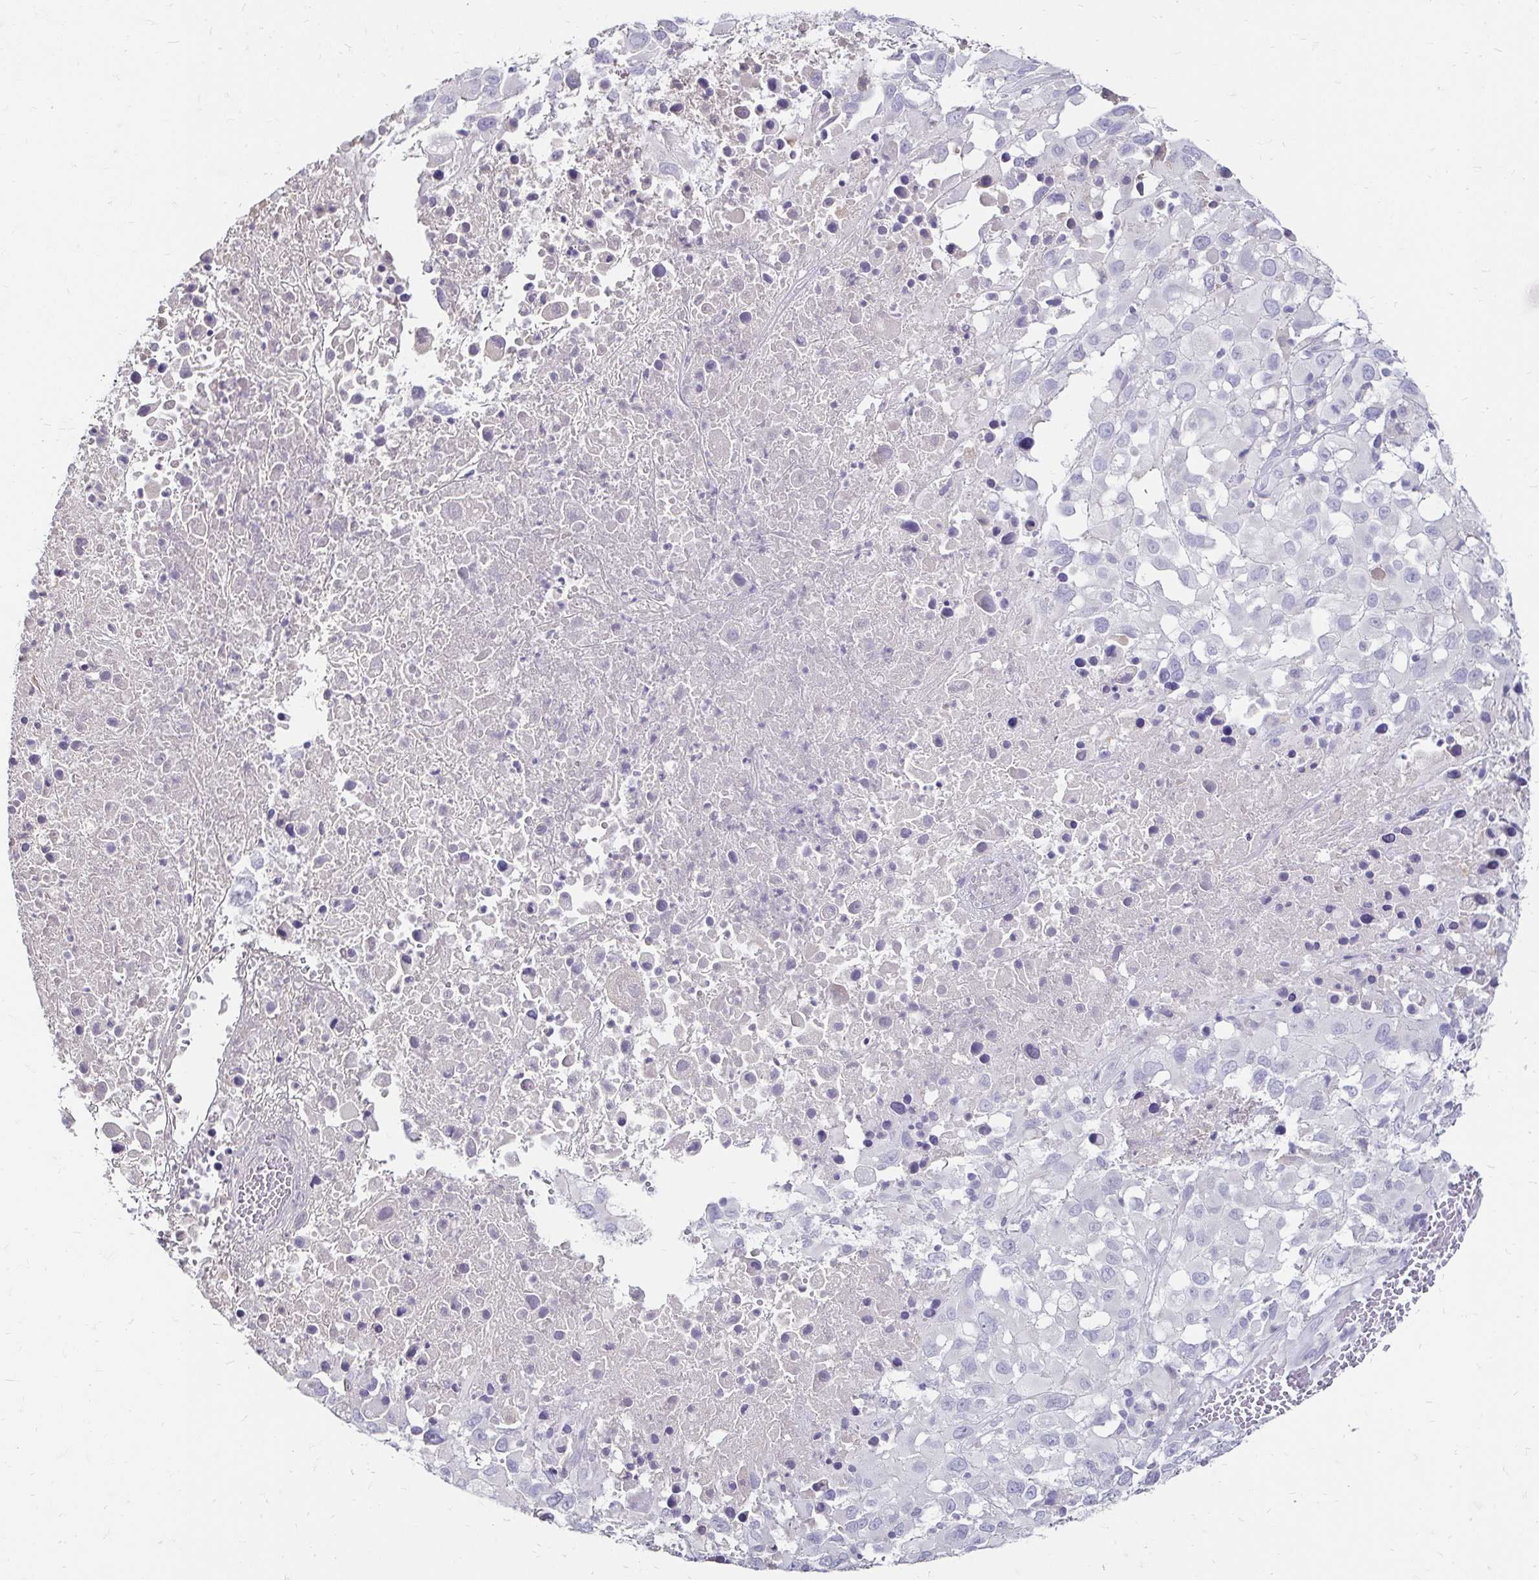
{"staining": {"intensity": "negative", "quantity": "none", "location": "none"}, "tissue": "melanoma", "cell_type": "Tumor cells", "image_type": "cancer", "snomed": [{"axis": "morphology", "description": "Malignant melanoma, Metastatic site"}, {"axis": "topography", "description": "Soft tissue"}], "caption": "Histopathology image shows no protein expression in tumor cells of malignant melanoma (metastatic site) tissue. (DAB immunohistochemistry visualized using brightfield microscopy, high magnification).", "gene": "SCG3", "patient": {"sex": "male", "age": 50}}